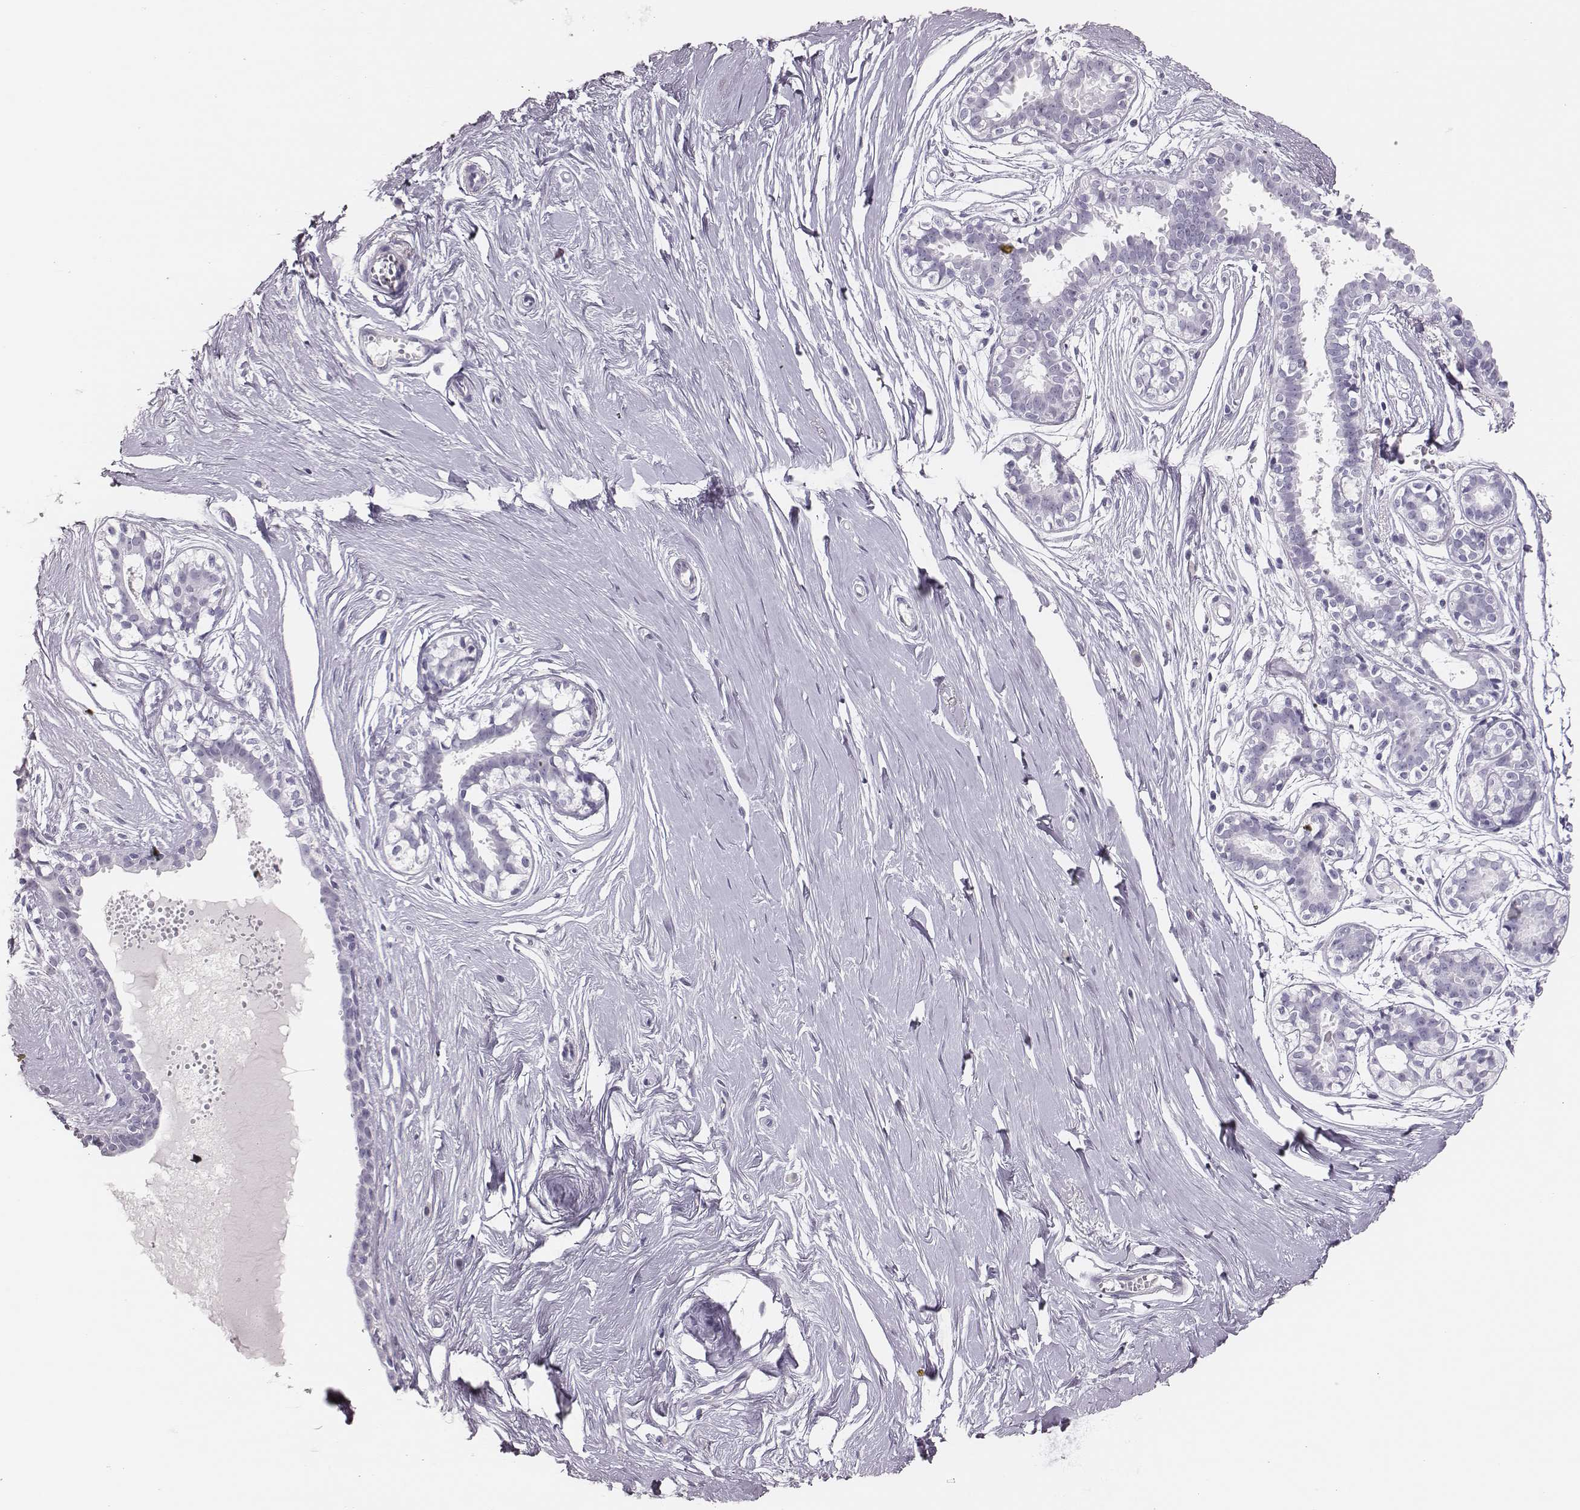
{"staining": {"intensity": "negative", "quantity": "none", "location": "none"}, "tissue": "breast", "cell_type": "Adipocytes", "image_type": "normal", "snomed": [{"axis": "morphology", "description": "Normal tissue, NOS"}, {"axis": "topography", "description": "Breast"}], "caption": "This micrograph is of unremarkable breast stained with immunohistochemistry (IHC) to label a protein in brown with the nuclei are counter-stained blue. There is no positivity in adipocytes.", "gene": "H1", "patient": {"sex": "female", "age": 49}}